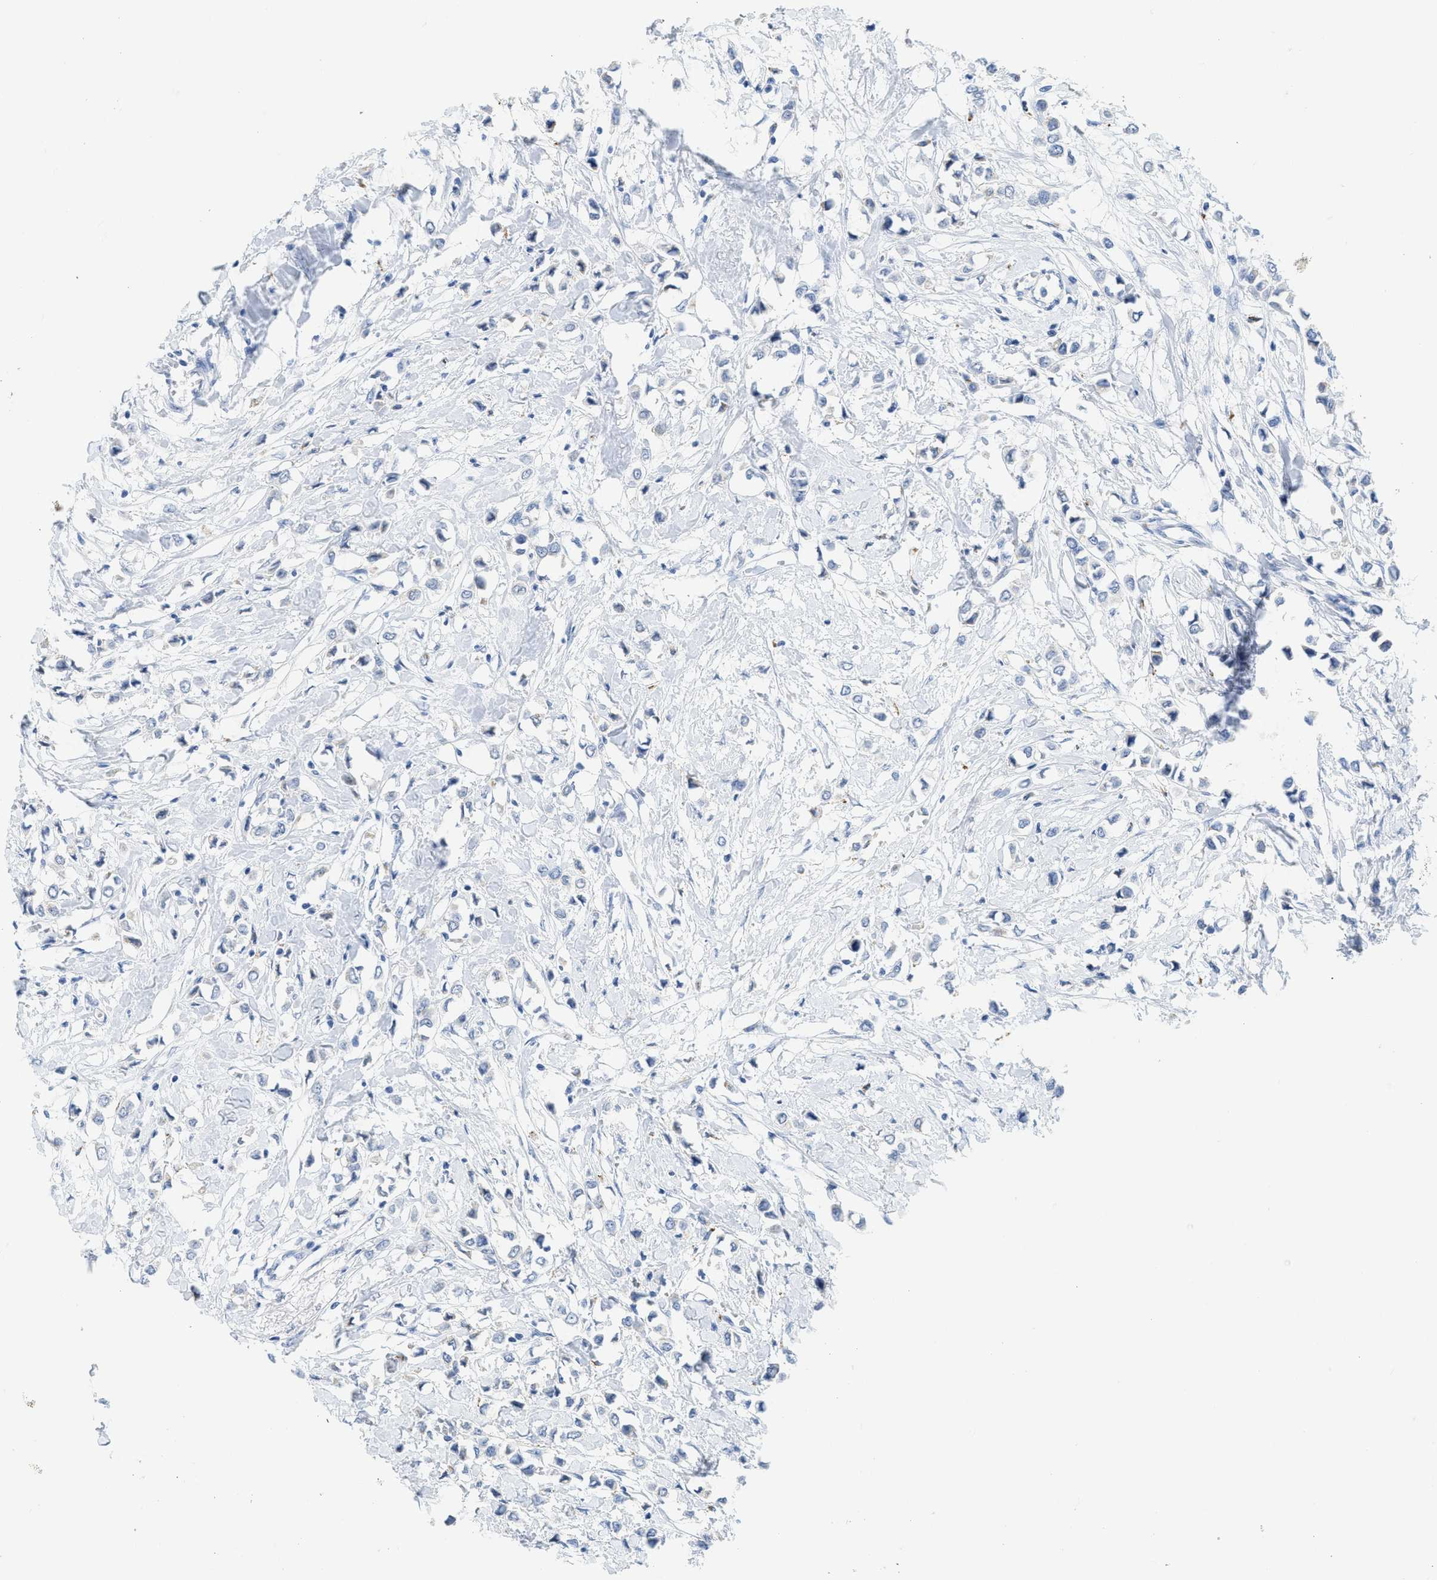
{"staining": {"intensity": "negative", "quantity": "none", "location": "none"}, "tissue": "breast cancer", "cell_type": "Tumor cells", "image_type": "cancer", "snomed": [{"axis": "morphology", "description": "Lobular carcinoma"}, {"axis": "topography", "description": "Breast"}], "caption": "Tumor cells show no significant protein positivity in breast lobular carcinoma.", "gene": "WDR4", "patient": {"sex": "female", "age": 51}}